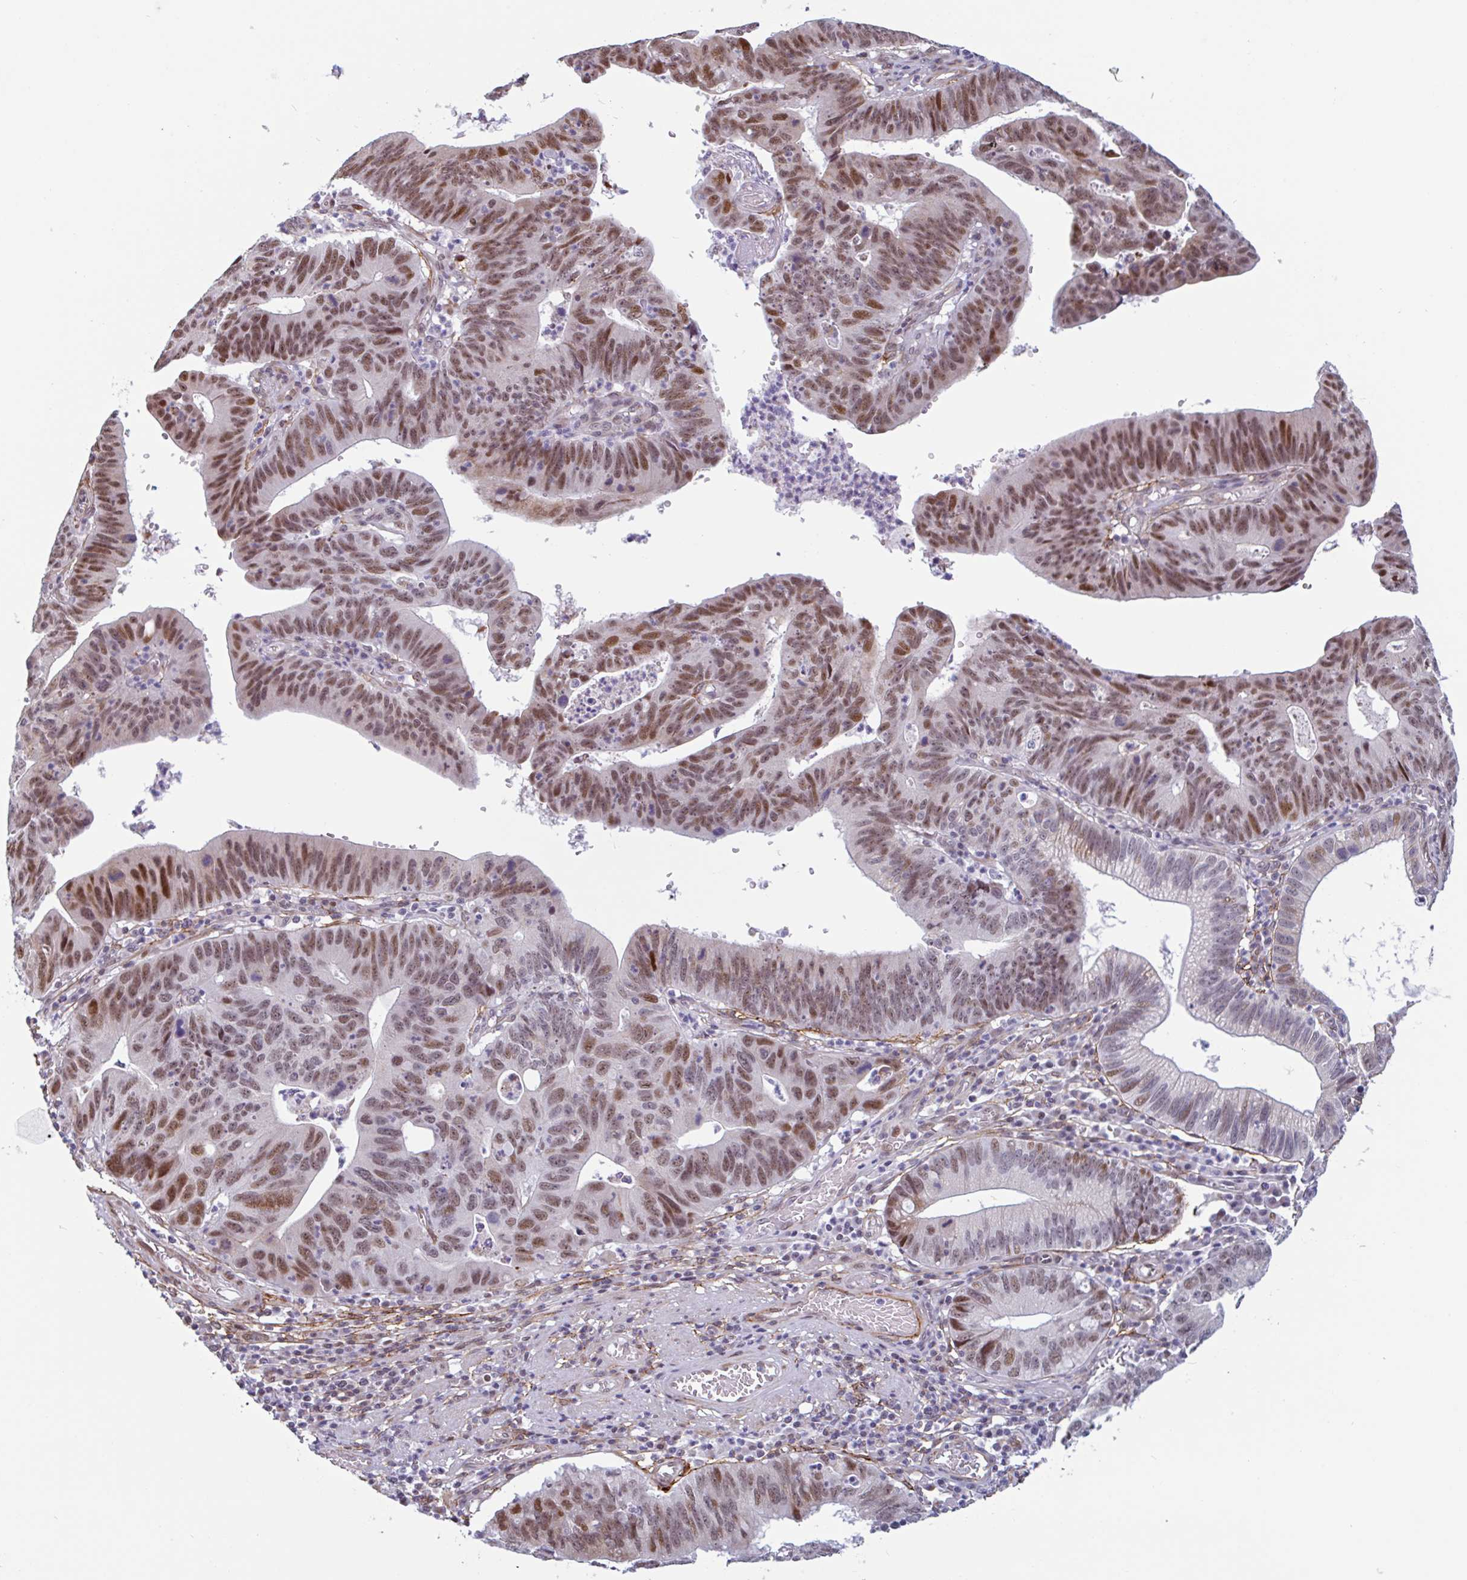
{"staining": {"intensity": "moderate", "quantity": ">75%", "location": "nuclear"}, "tissue": "stomach cancer", "cell_type": "Tumor cells", "image_type": "cancer", "snomed": [{"axis": "morphology", "description": "Adenocarcinoma, NOS"}, {"axis": "topography", "description": "Stomach"}], "caption": "This micrograph reveals stomach cancer stained with immunohistochemistry to label a protein in brown. The nuclear of tumor cells show moderate positivity for the protein. Nuclei are counter-stained blue.", "gene": "TMEM119", "patient": {"sex": "male", "age": 59}}